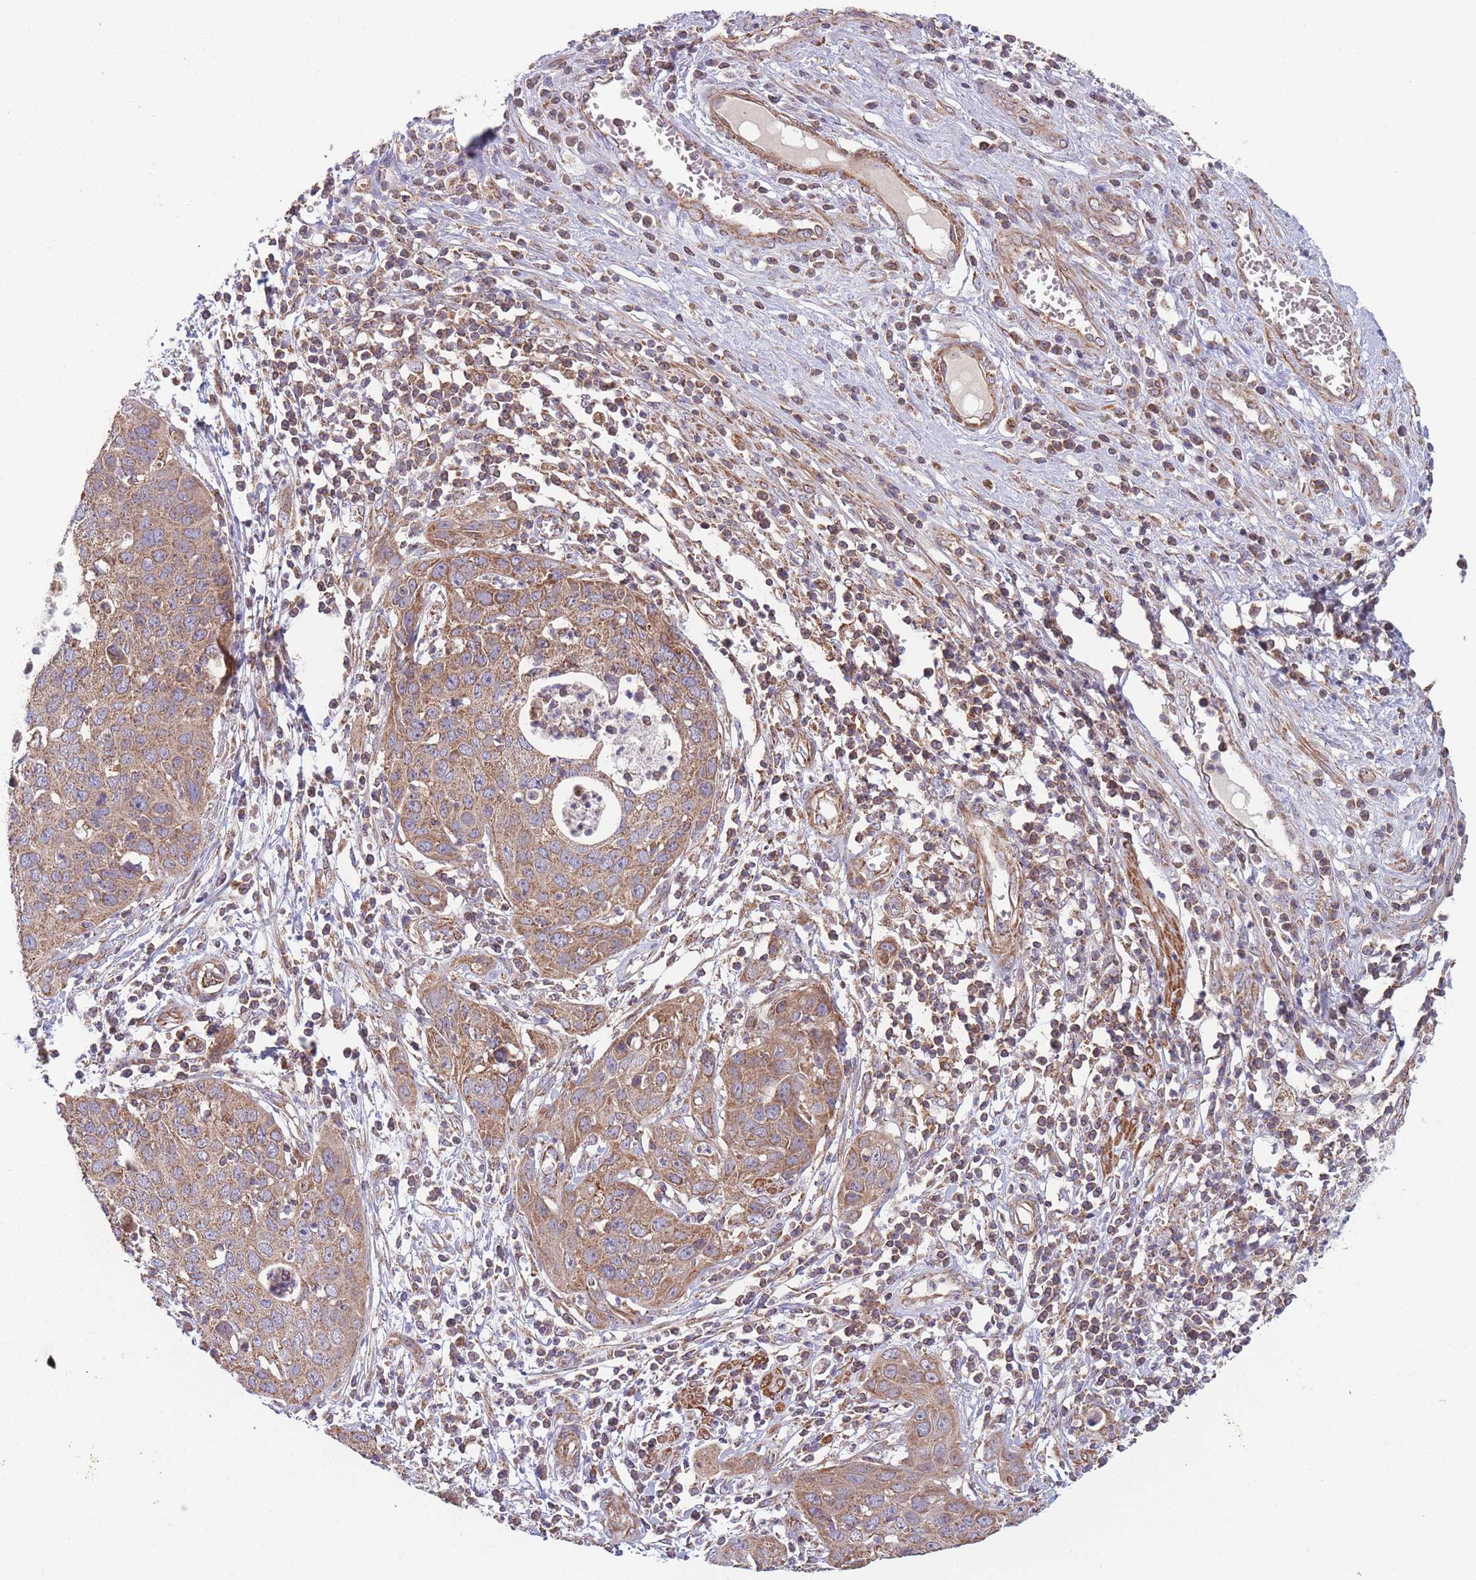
{"staining": {"intensity": "moderate", "quantity": ">75%", "location": "cytoplasmic/membranous"}, "tissue": "cervical cancer", "cell_type": "Tumor cells", "image_type": "cancer", "snomed": [{"axis": "morphology", "description": "Squamous cell carcinoma, NOS"}, {"axis": "topography", "description": "Cervix"}], "caption": "Human cervical squamous cell carcinoma stained for a protein (brown) exhibits moderate cytoplasmic/membranous positive expression in approximately >75% of tumor cells.", "gene": "KIF16B", "patient": {"sex": "female", "age": 36}}